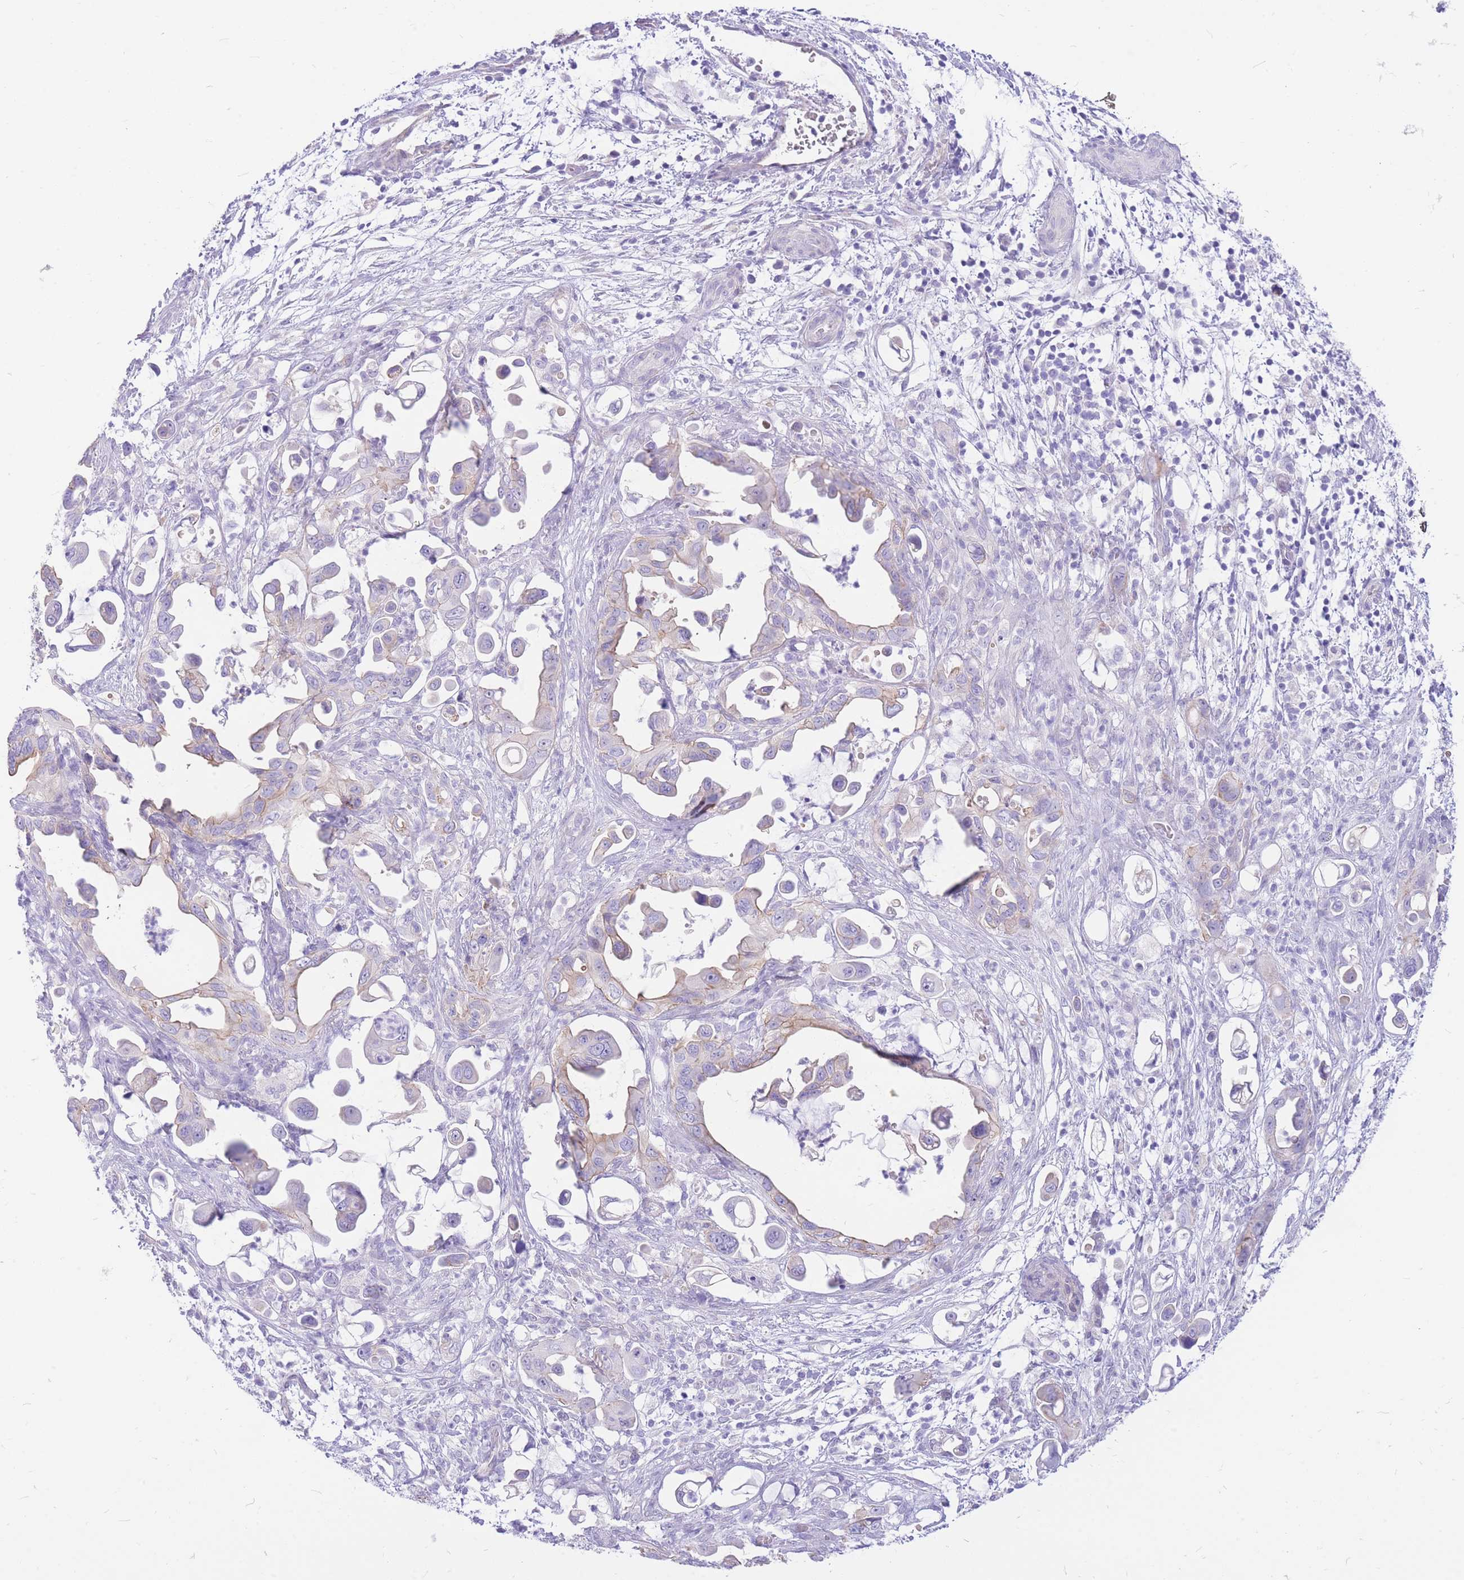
{"staining": {"intensity": "weak", "quantity": "25%-75%", "location": "cytoplasmic/membranous"}, "tissue": "pancreatic cancer", "cell_type": "Tumor cells", "image_type": "cancer", "snomed": [{"axis": "morphology", "description": "Adenocarcinoma, NOS"}, {"axis": "topography", "description": "Pancreas"}], "caption": "This image displays immunohistochemistry staining of human pancreatic adenocarcinoma, with low weak cytoplasmic/membranous positivity in about 25%-75% of tumor cells.", "gene": "ZNF311", "patient": {"sex": "male", "age": 61}}